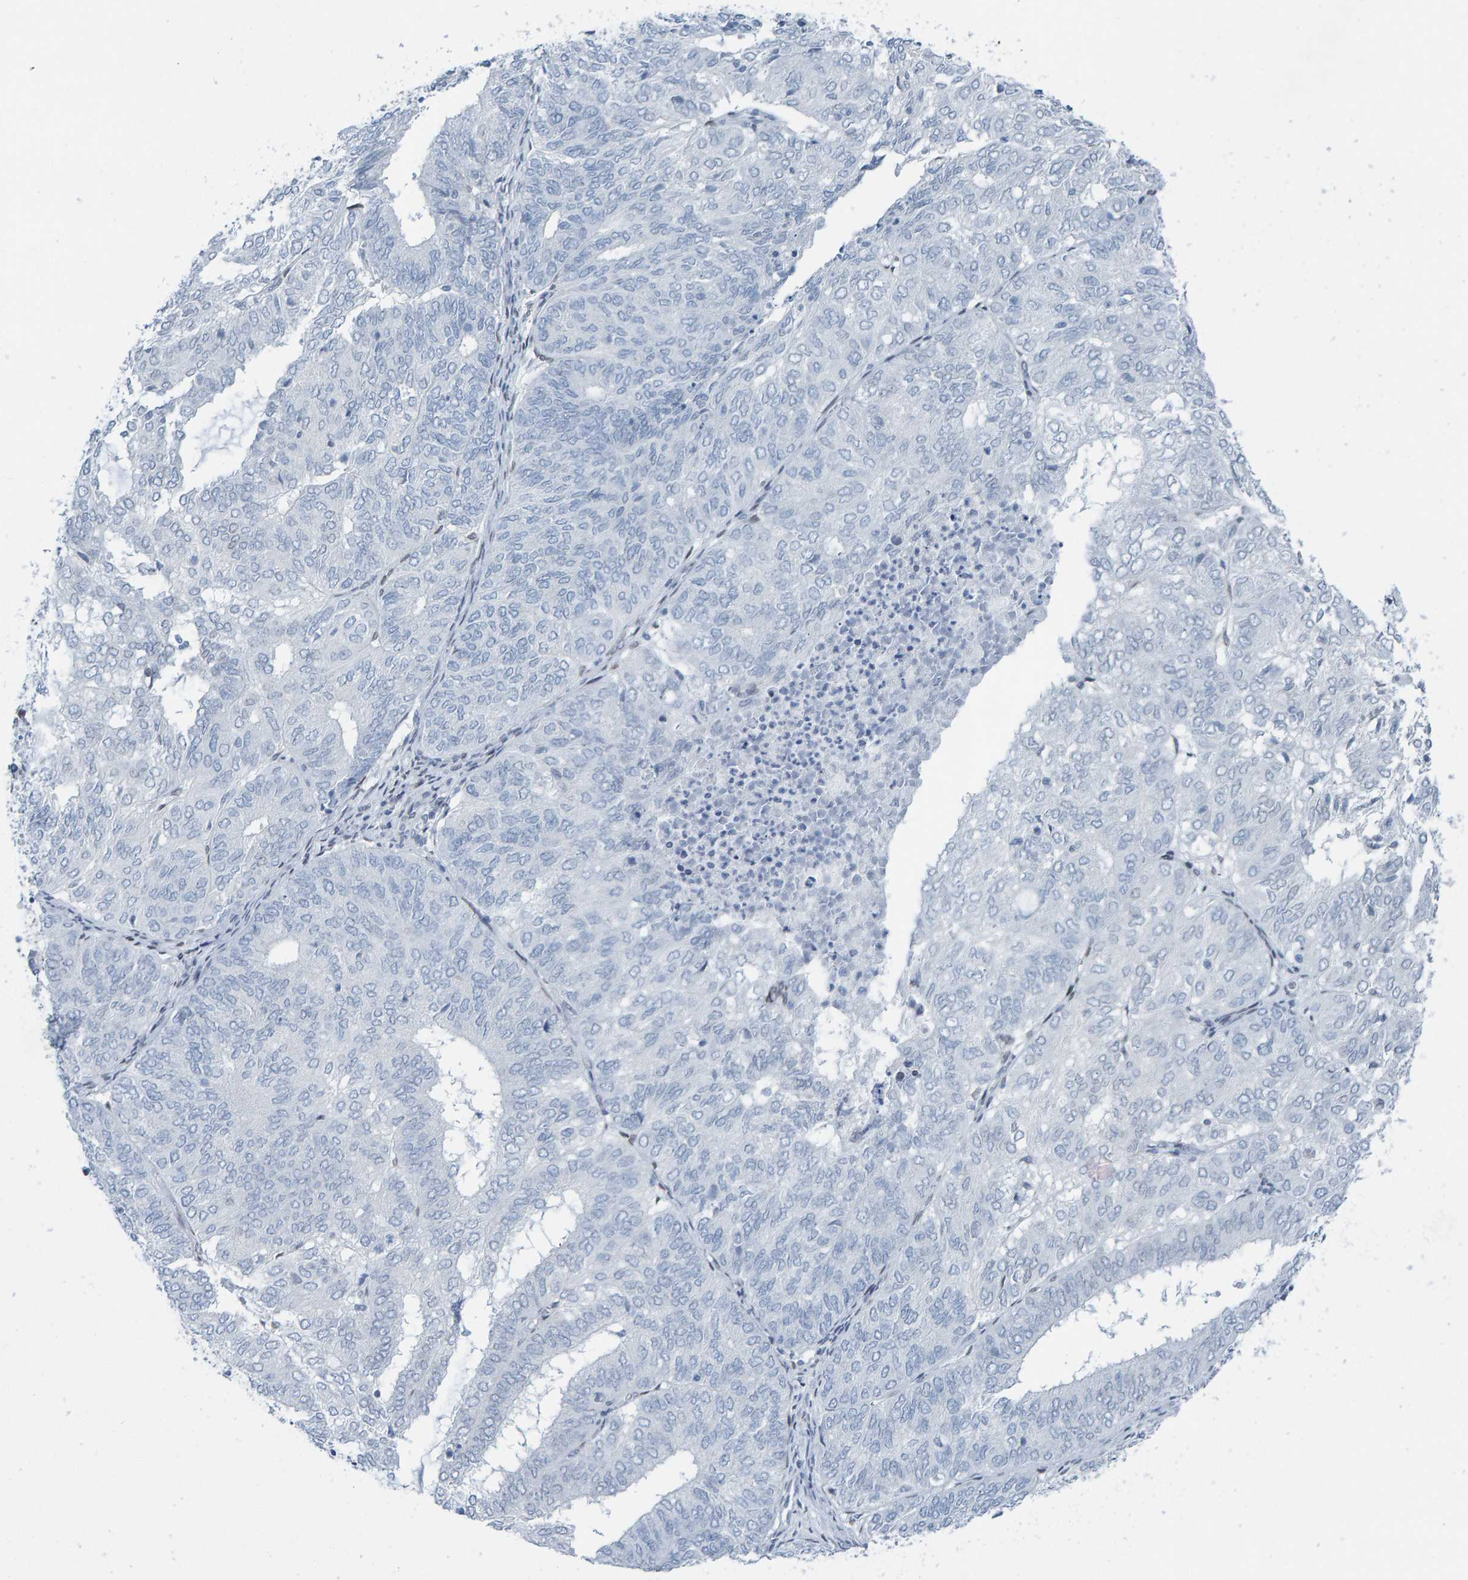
{"staining": {"intensity": "negative", "quantity": "none", "location": "none"}, "tissue": "endometrial cancer", "cell_type": "Tumor cells", "image_type": "cancer", "snomed": [{"axis": "morphology", "description": "Adenocarcinoma, NOS"}, {"axis": "topography", "description": "Uterus"}], "caption": "Tumor cells are negative for brown protein staining in endometrial adenocarcinoma.", "gene": "LMNB2", "patient": {"sex": "female", "age": 60}}